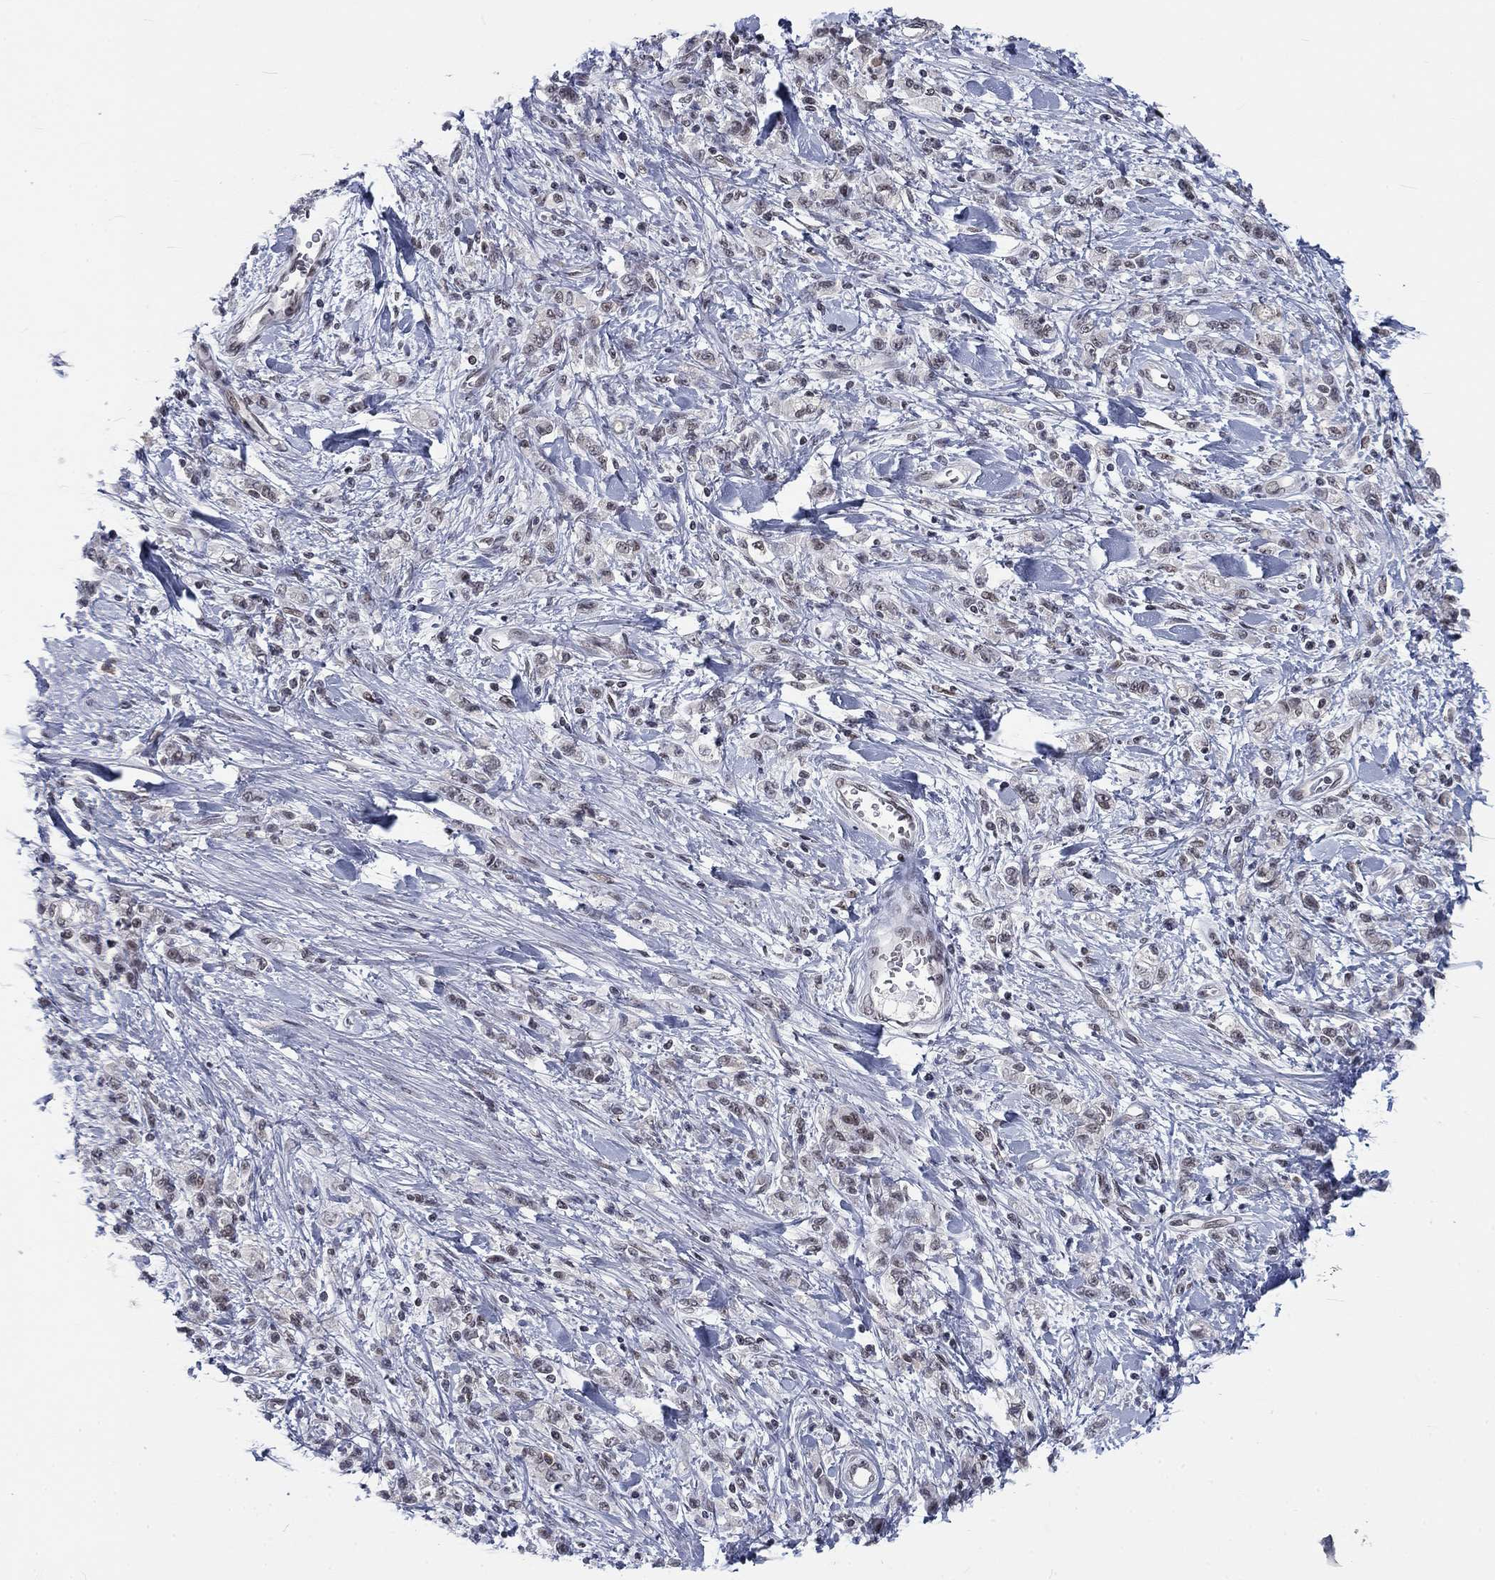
{"staining": {"intensity": "moderate", "quantity": "<25%", "location": "nuclear"}, "tissue": "stomach cancer", "cell_type": "Tumor cells", "image_type": "cancer", "snomed": [{"axis": "morphology", "description": "Adenocarcinoma, NOS"}, {"axis": "topography", "description": "Stomach"}], "caption": "Adenocarcinoma (stomach) stained with DAB (3,3'-diaminobenzidine) immunohistochemistry (IHC) shows low levels of moderate nuclear staining in approximately <25% of tumor cells. The protein is stained brown, and the nuclei are stained in blue (DAB (3,3'-diaminobenzidine) IHC with brightfield microscopy, high magnification).", "gene": "FYTTD1", "patient": {"sex": "male", "age": 77}}